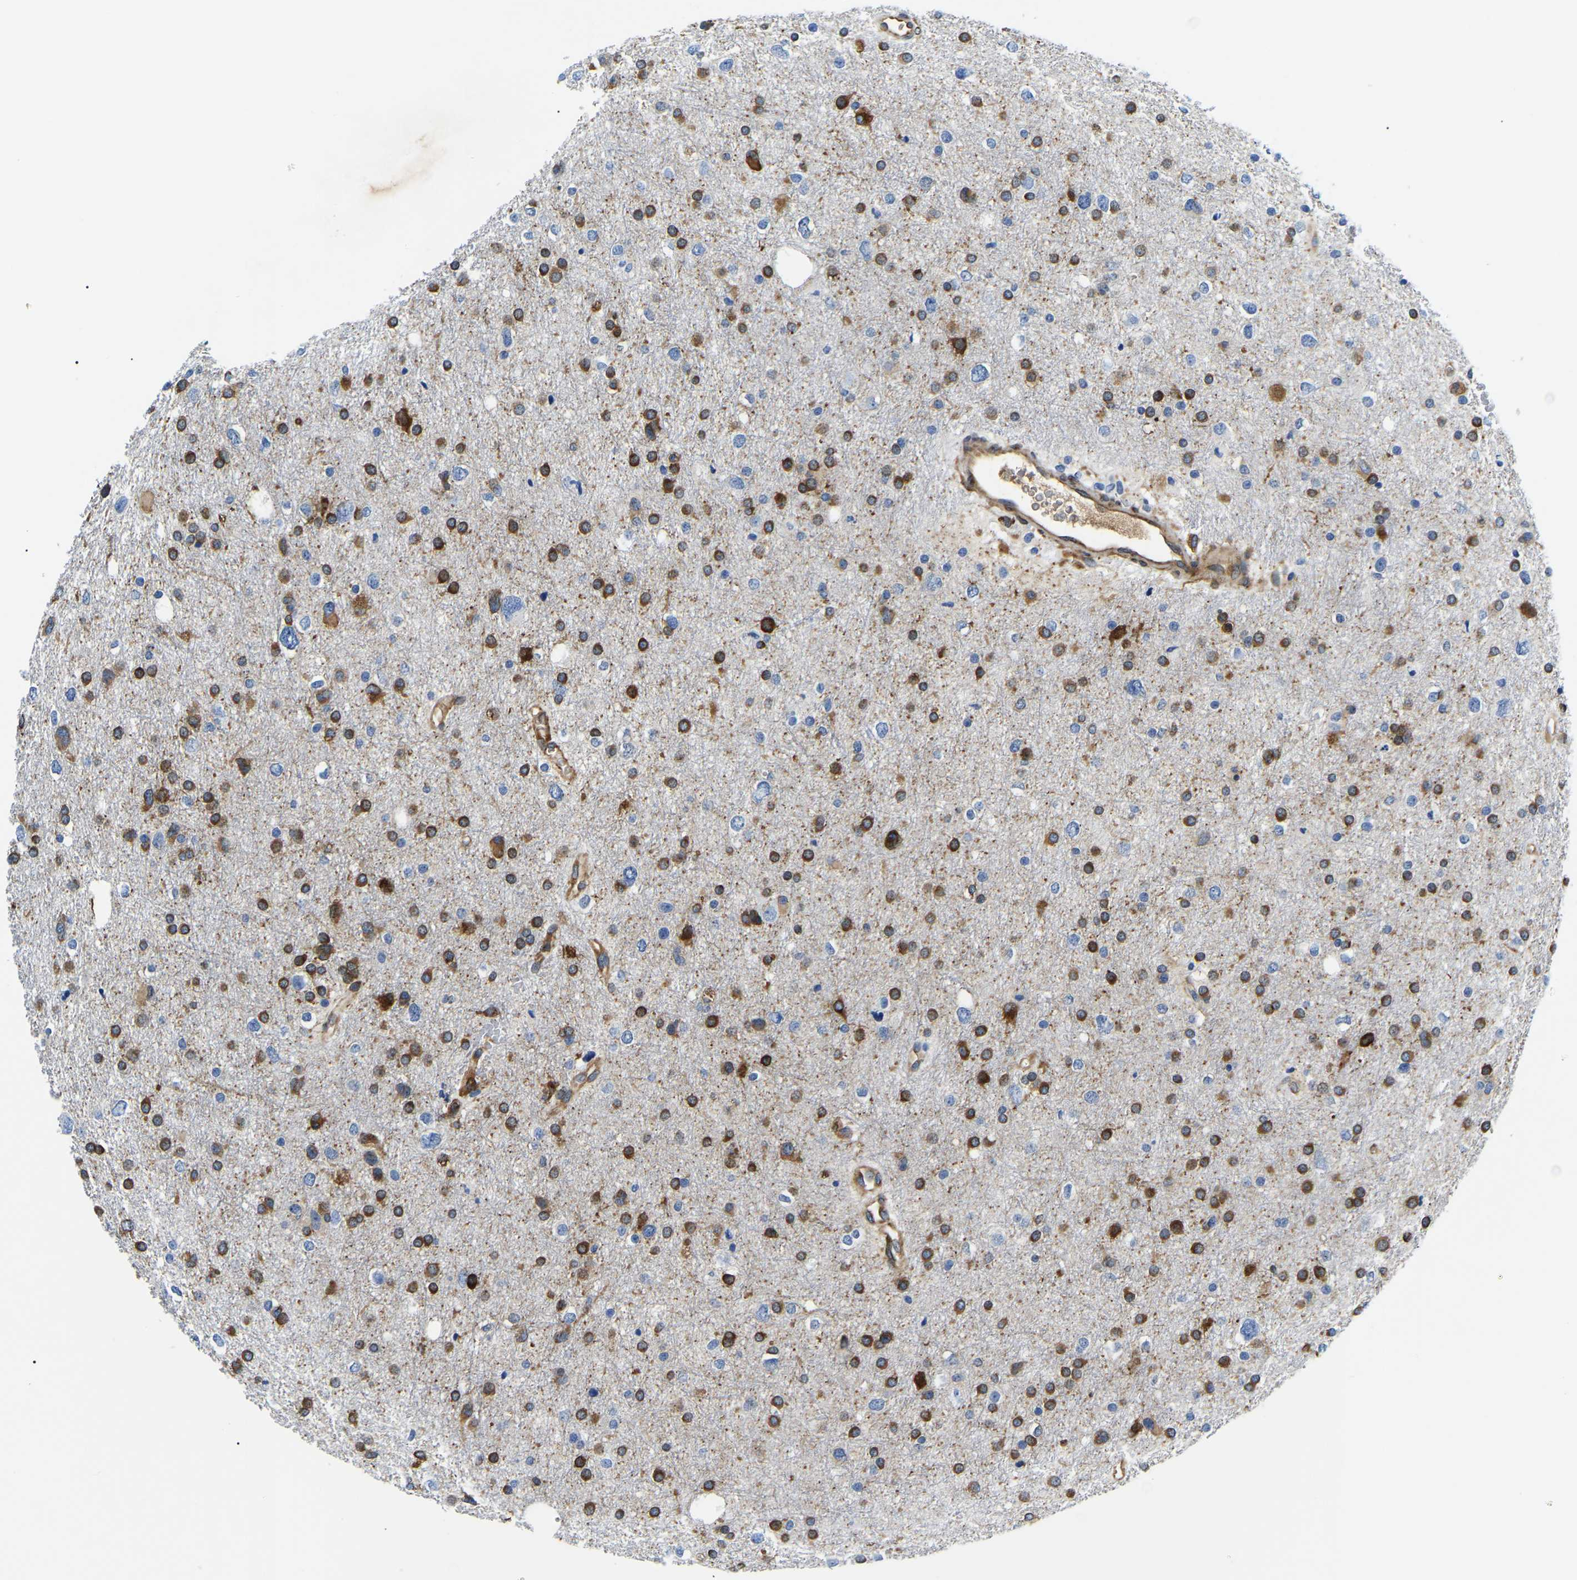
{"staining": {"intensity": "strong", "quantity": "25%-75%", "location": "cytoplasmic/membranous"}, "tissue": "glioma", "cell_type": "Tumor cells", "image_type": "cancer", "snomed": [{"axis": "morphology", "description": "Glioma, malignant, Low grade"}, {"axis": "topography", "description": "Brain"}], "caption": "Immunohistochemistry (IHC) photomicrograph of human malignant glioma (low-grade) stained for a protein (brown), which exhibits high levels of strong cytoplasmic/membranous positivity in about 25%-75% of tumor cells.", "gene": "DUSP8", "patient": {"sex": "female", "age": 37}}